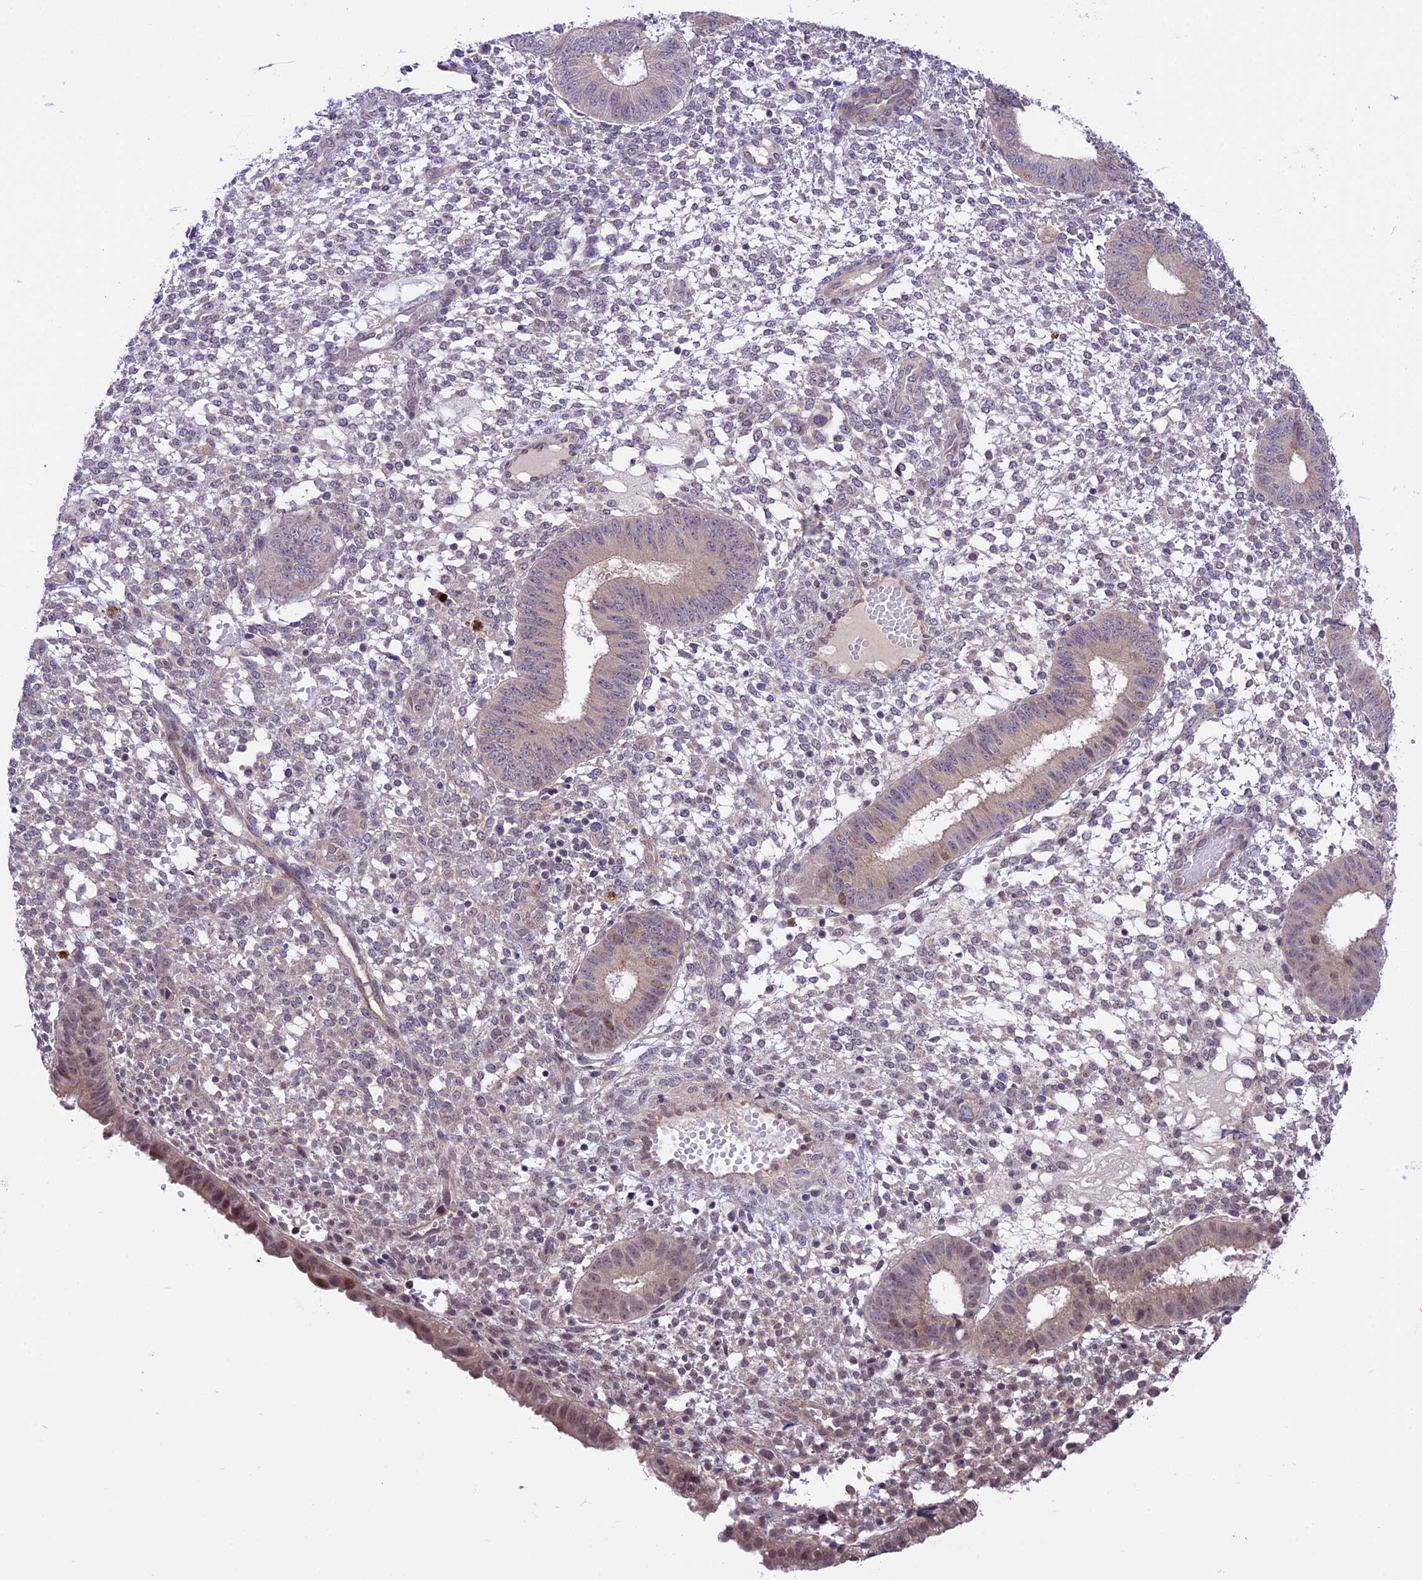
{"staining": {"intensity": "weak", "quantity": "<25%", "location": "nuclear"}, "tissue": "endometrium", "cell_type": "Cells in endometrial stroma", "image_type": "normal", "snomed": [{"axis": "morphology", "description": "Normal tissue, NOS"}, {"axis": "topography", "description": "Endometrium"}], "caption": "A high-resolution micrograph shows immunohistochemistry (IHC) staining of benign endometrium, which shows no significant positivity in cells in endometrial stroma. (Immunohistochemistry, brightfield microscopy, high magnification).", "gene": "SPRED1", "patient": {"sex": "female", "age": 49}}